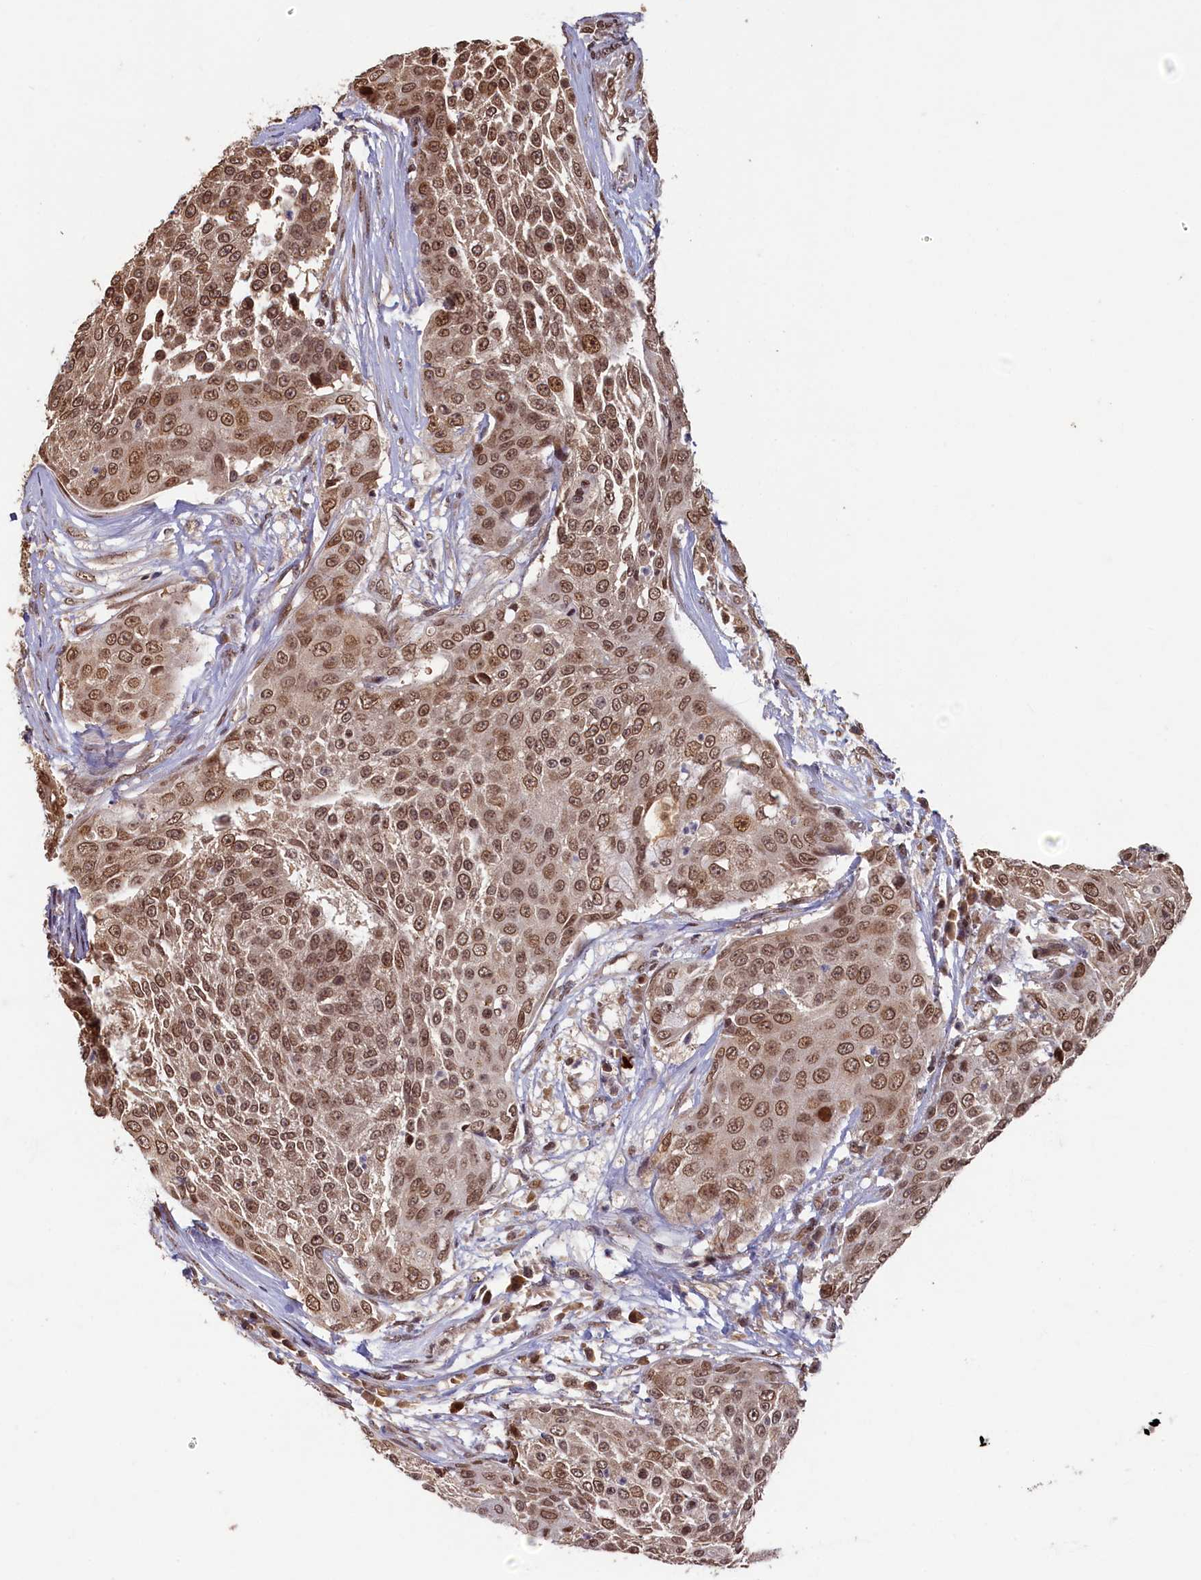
{"staining": {"intensity": "moderate", "quantity": ">75%", "location": "nuclear"}, "tissue": "urothelial cancer", "cell_type": "Tumor cells", "image_type": "cancer", "snomed": [{"axis": "morphology", "description": "Urothelial carcinoma, High grade"}, {"axis": "topography", "description": "Urinary bladder"}], "caption": "Immunohistochemistry micrograph of urothelial cancer stained for a protein (brown), which reveals medium levels of moderate nuclear expression in about >75% of tumor cells.", "gene": "CKAP2L", "patient": {"sex": "female", "age": 63}}